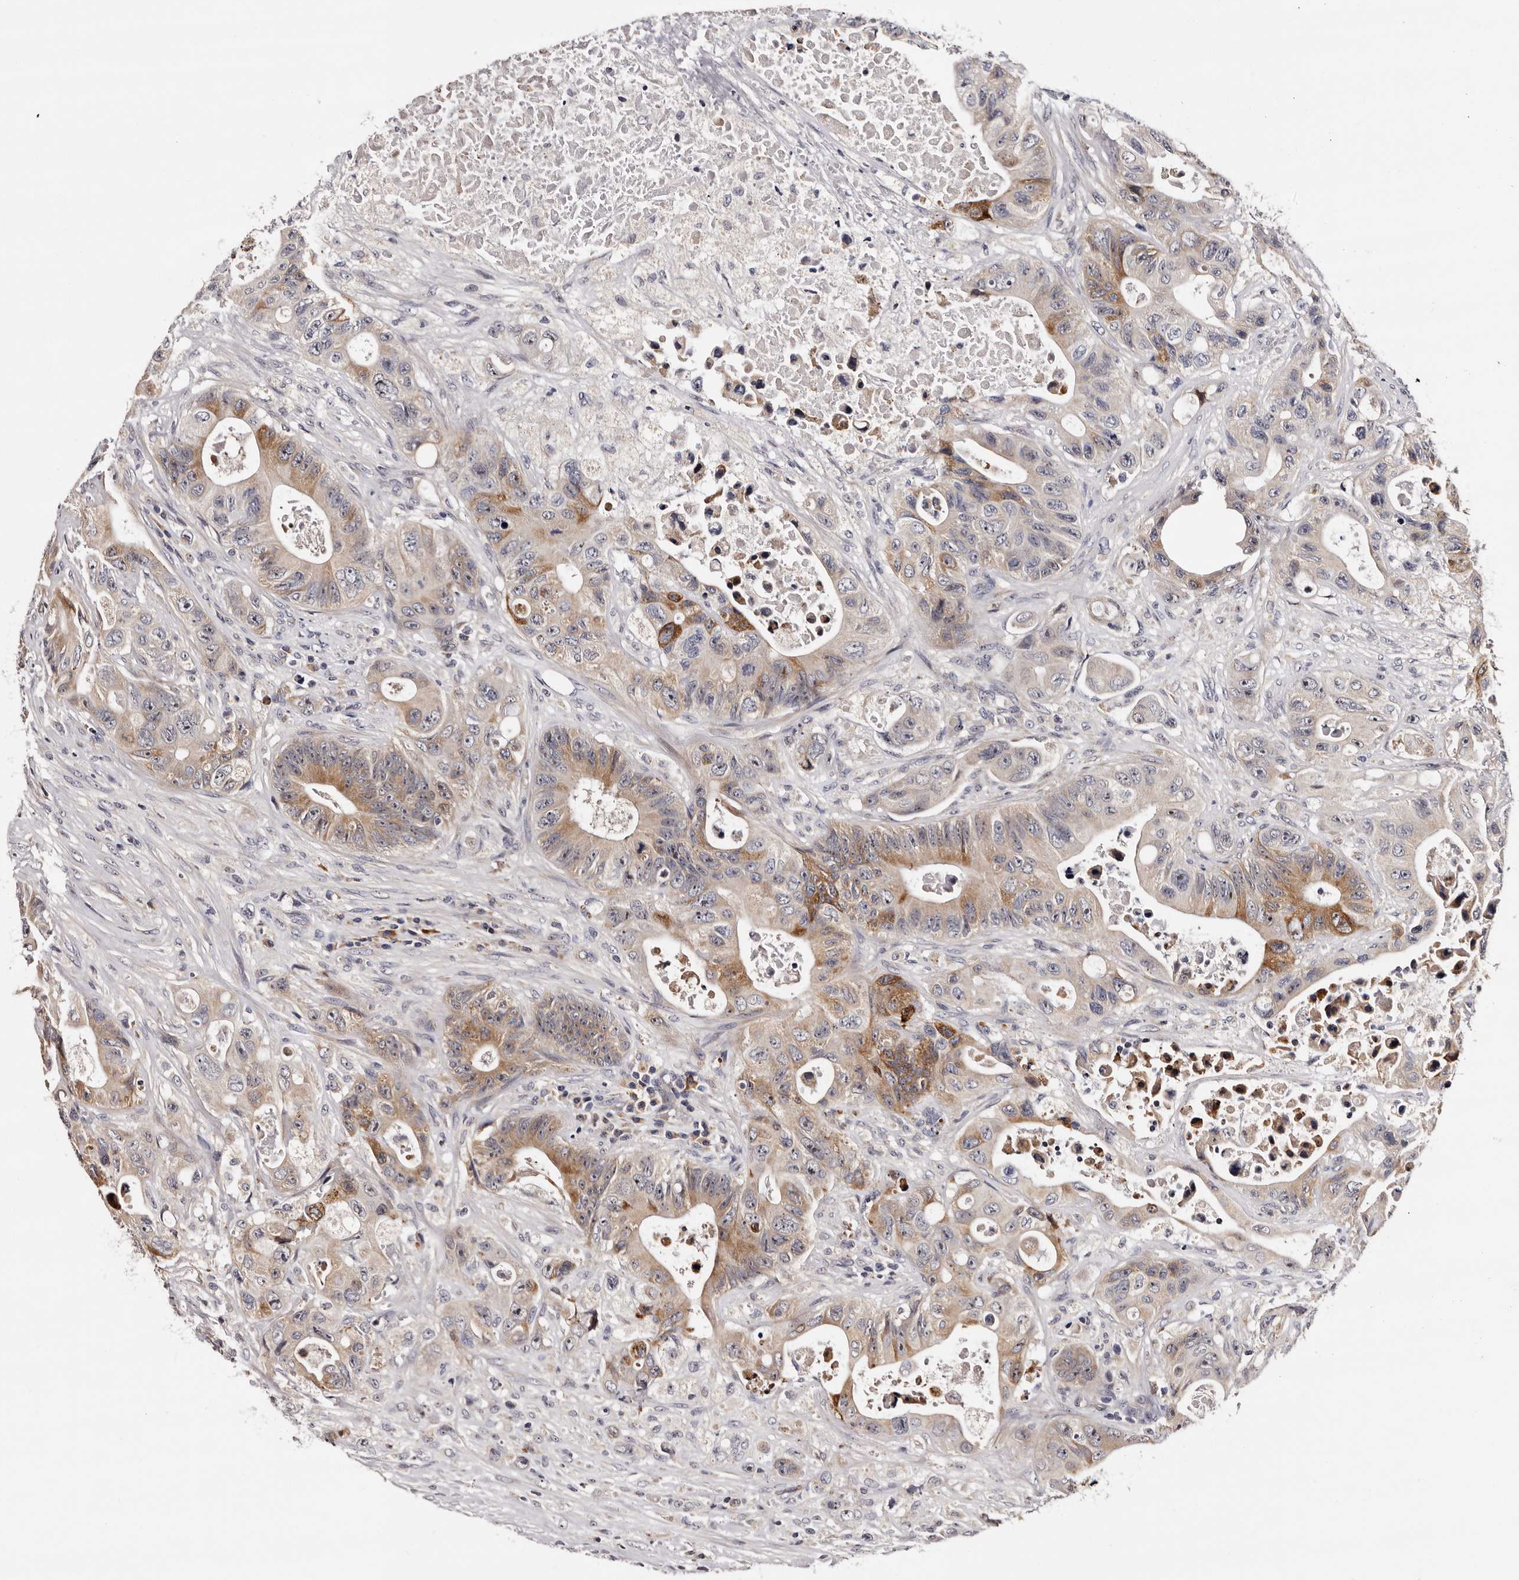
{"staining": {"intensity": "moderate", "quantity": "25%-75%", "location": "cytoplasmic/membranous"}, "tissue": "colorectal cancer", "cell_type": "Tumor cells", "image_type": "cancer", "snomed": [{"axis": "morphology", "description": "Adenocarcinoma, NOS"}, {"axis": "topography", "description": "Colon"}], "caption": "Adenocarcinoma (colorectal) stained with DAB (3,3'-diaminobenzidine) IHC exhibits medium levels of moderate cytoplasmic/membranous positivity in approximately 25%-75% of tumor cells.", "gene": "TAF4B", "patient": {"sex": "female", "age": 46}}